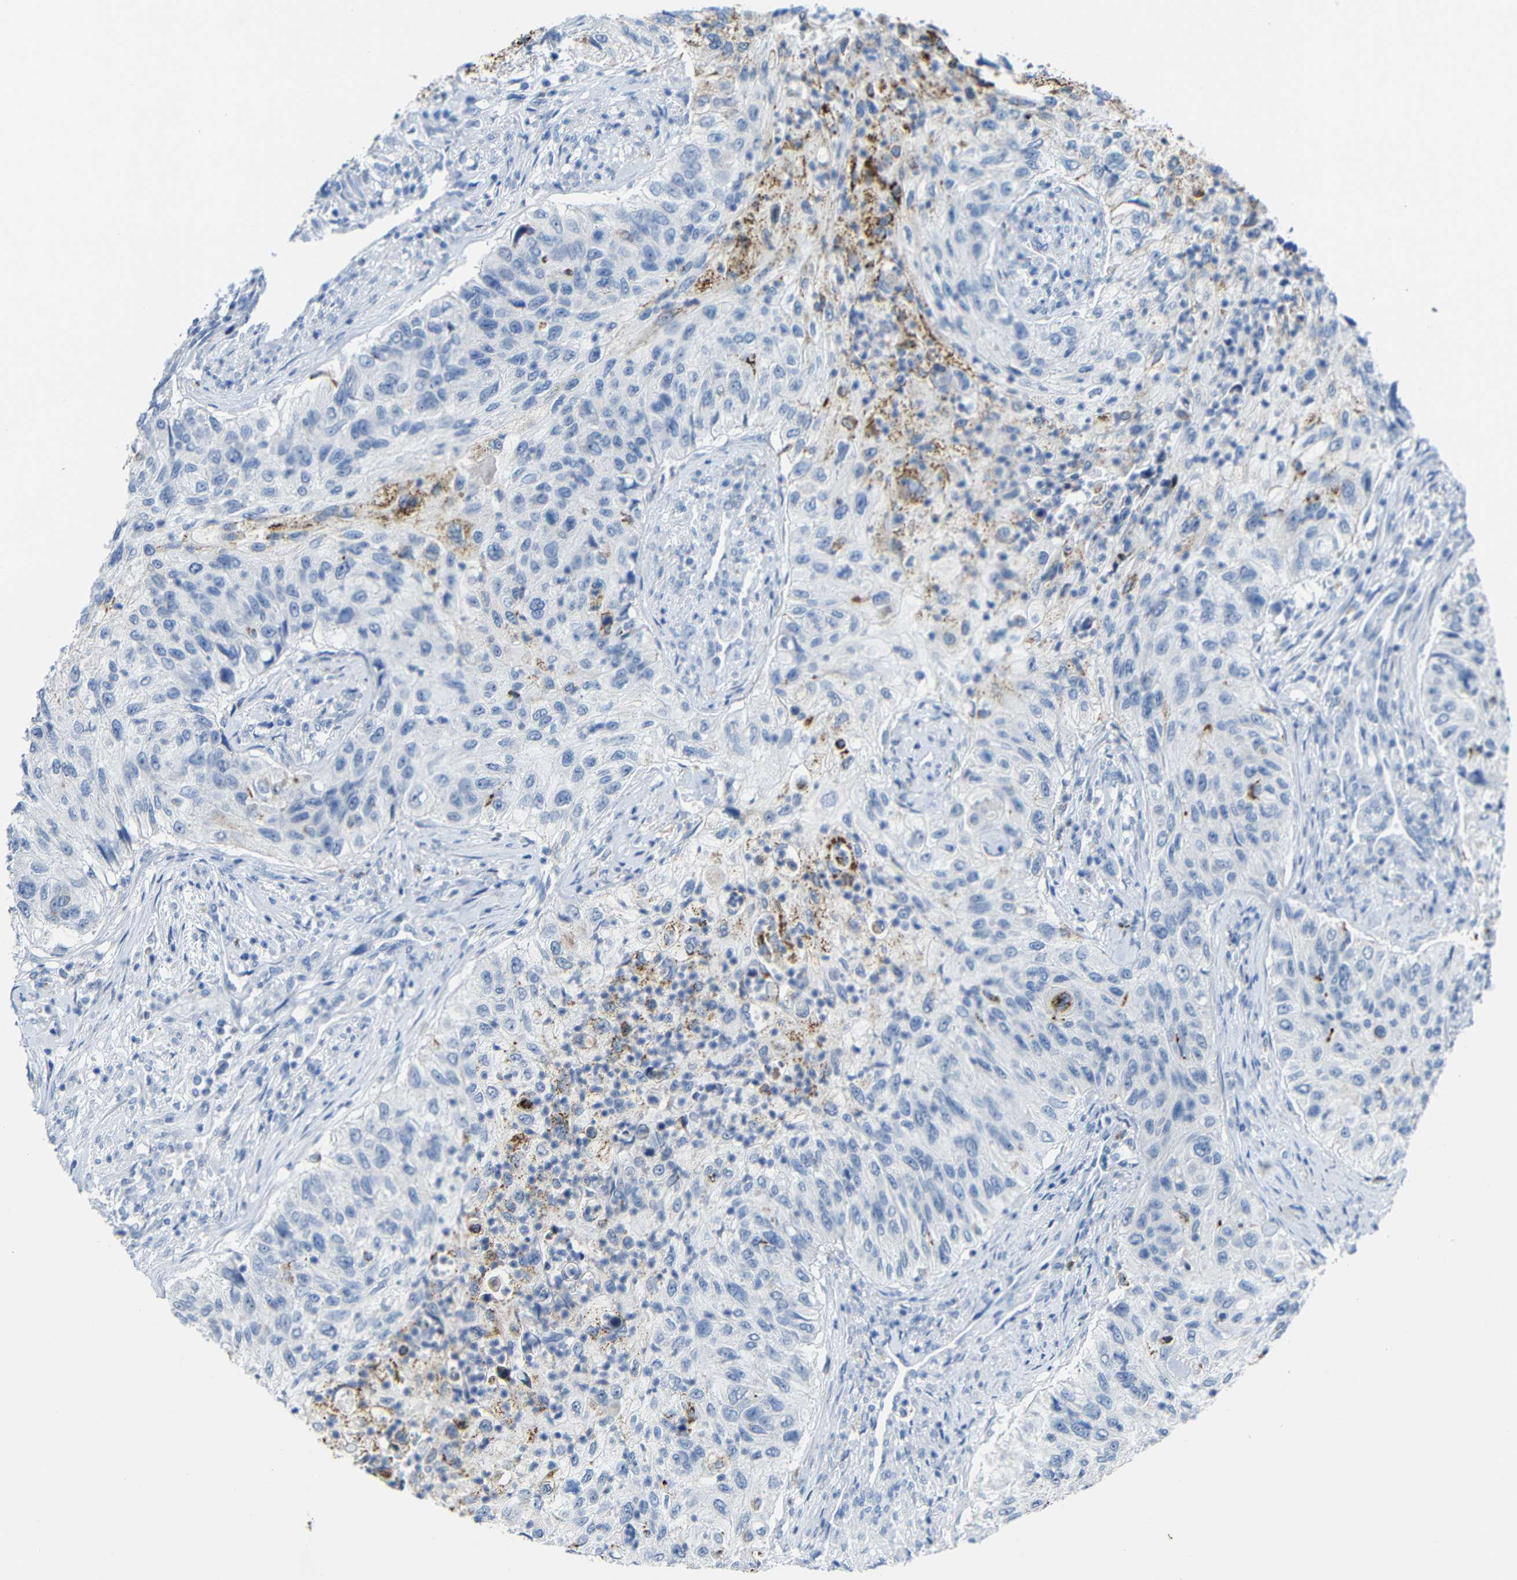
{"staining": {"intensity": "moderate", "quantity": "<25%", "location": "cytoplasmic/membranous"}, "tissue": "urothelial cancer", "cell_type": "Tumor cells", "image_type": "cancer", "snomed": [{"axis": "morphology", "description": "Urothelial carcinoma, High grade"}, {"axis": "topography", "description": "Urinary bladder"}], "caption": "Immunohistochemical staining of urothelial carcinoma (high-grade) demonstrates moderate cytoplasmic/membranous protein expression in about <25% of tumor cells.", "gene": "C15orf48", "patient": {"sex": "female", "age": 60}}